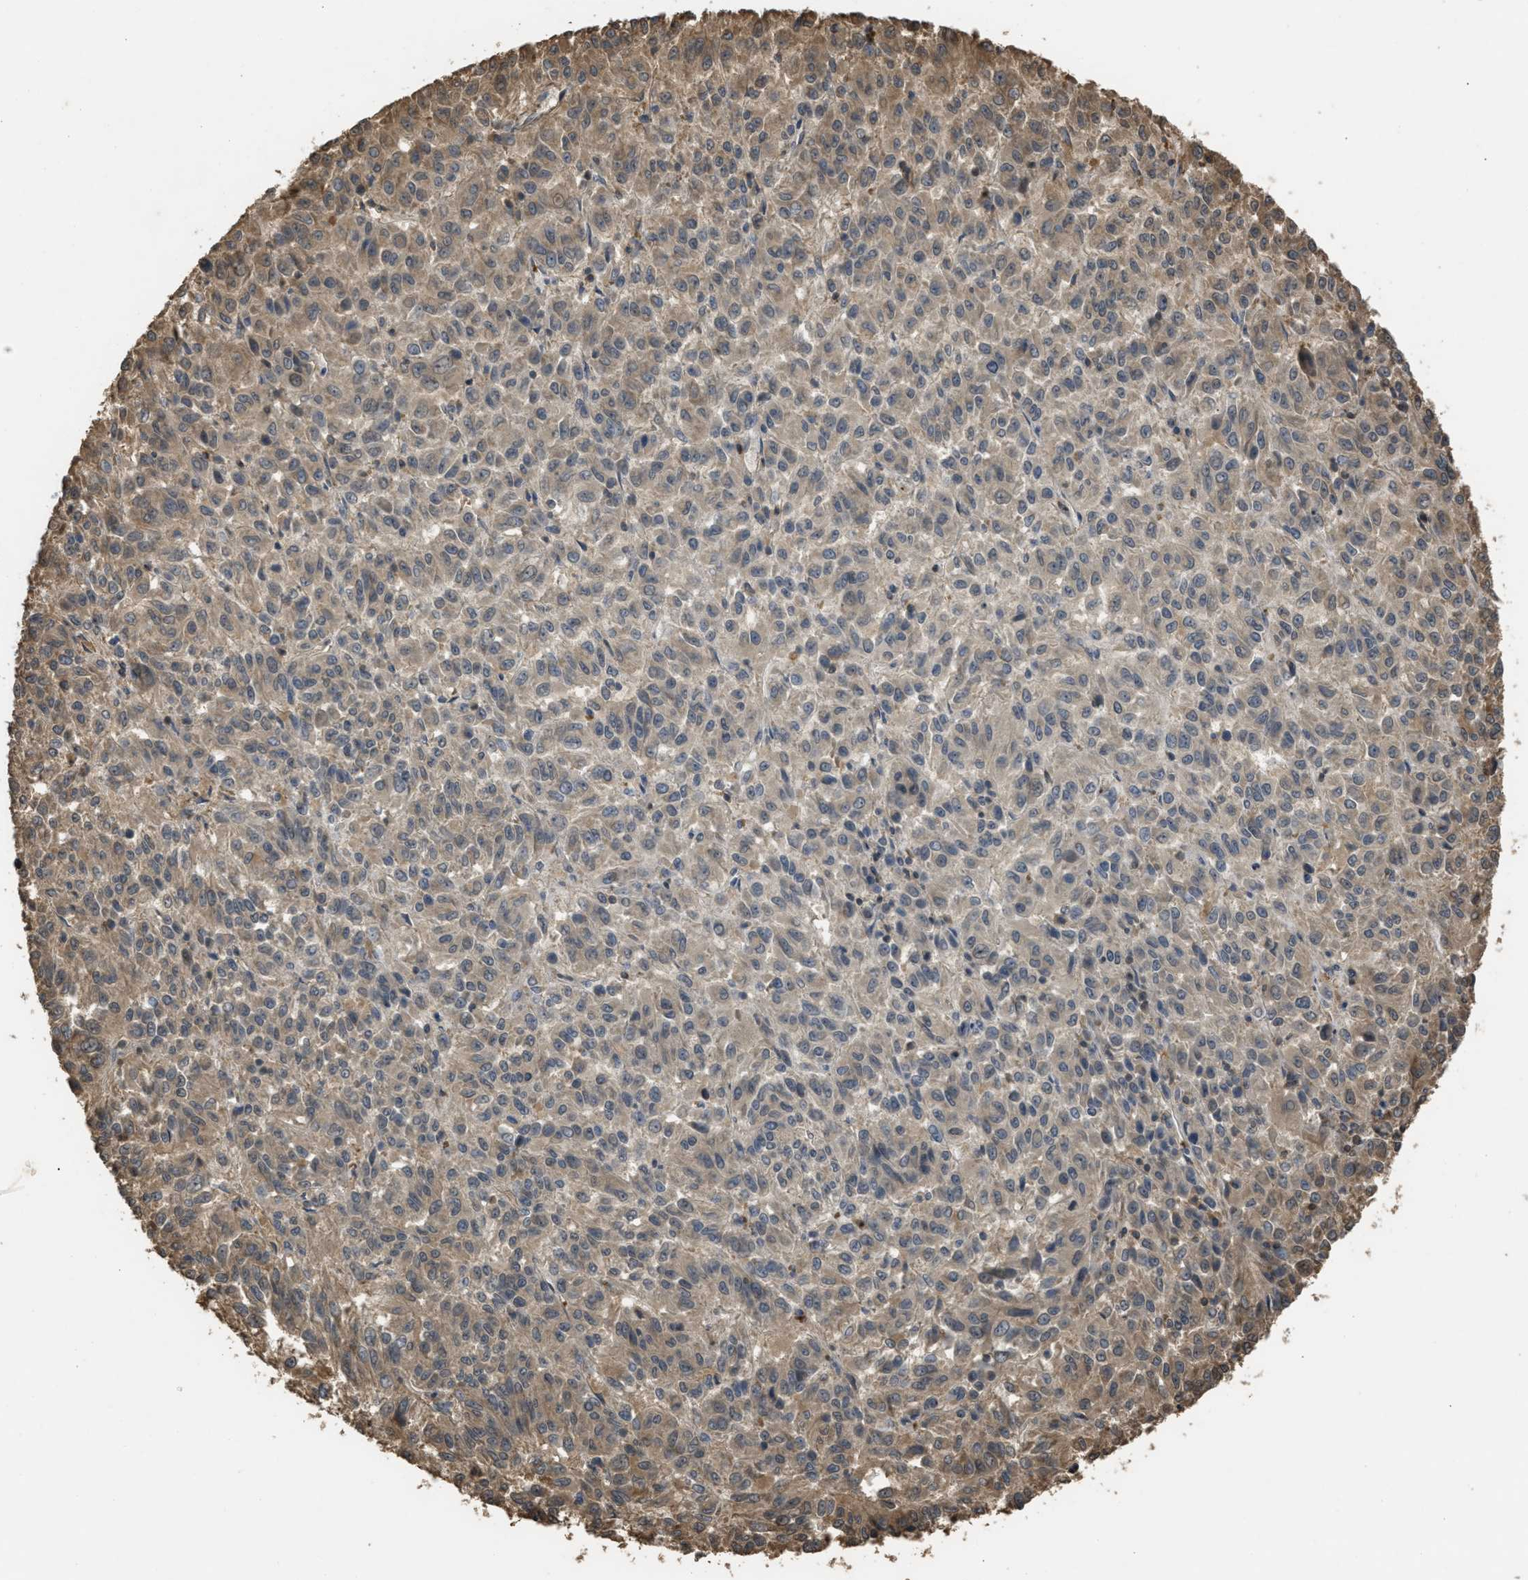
{"staining": {"intensity": "weak", "quantity": "<25%", "location": "cytoplasmic/membranous"}, "tissue": "melanoma", "cell_type": "Tumor cells", "image_type": "cancer", "snomed": [{"axis": "morphology", "description": "Malignant melanoma, Metastatic site"}, {"axis": "topography", "description": "Lung"}], "caption": "Tumor cells are negative for brown protein staining in melanoma.", "gene": "ARHGDIA", "patient": {"sex": "male", "age": 64}}